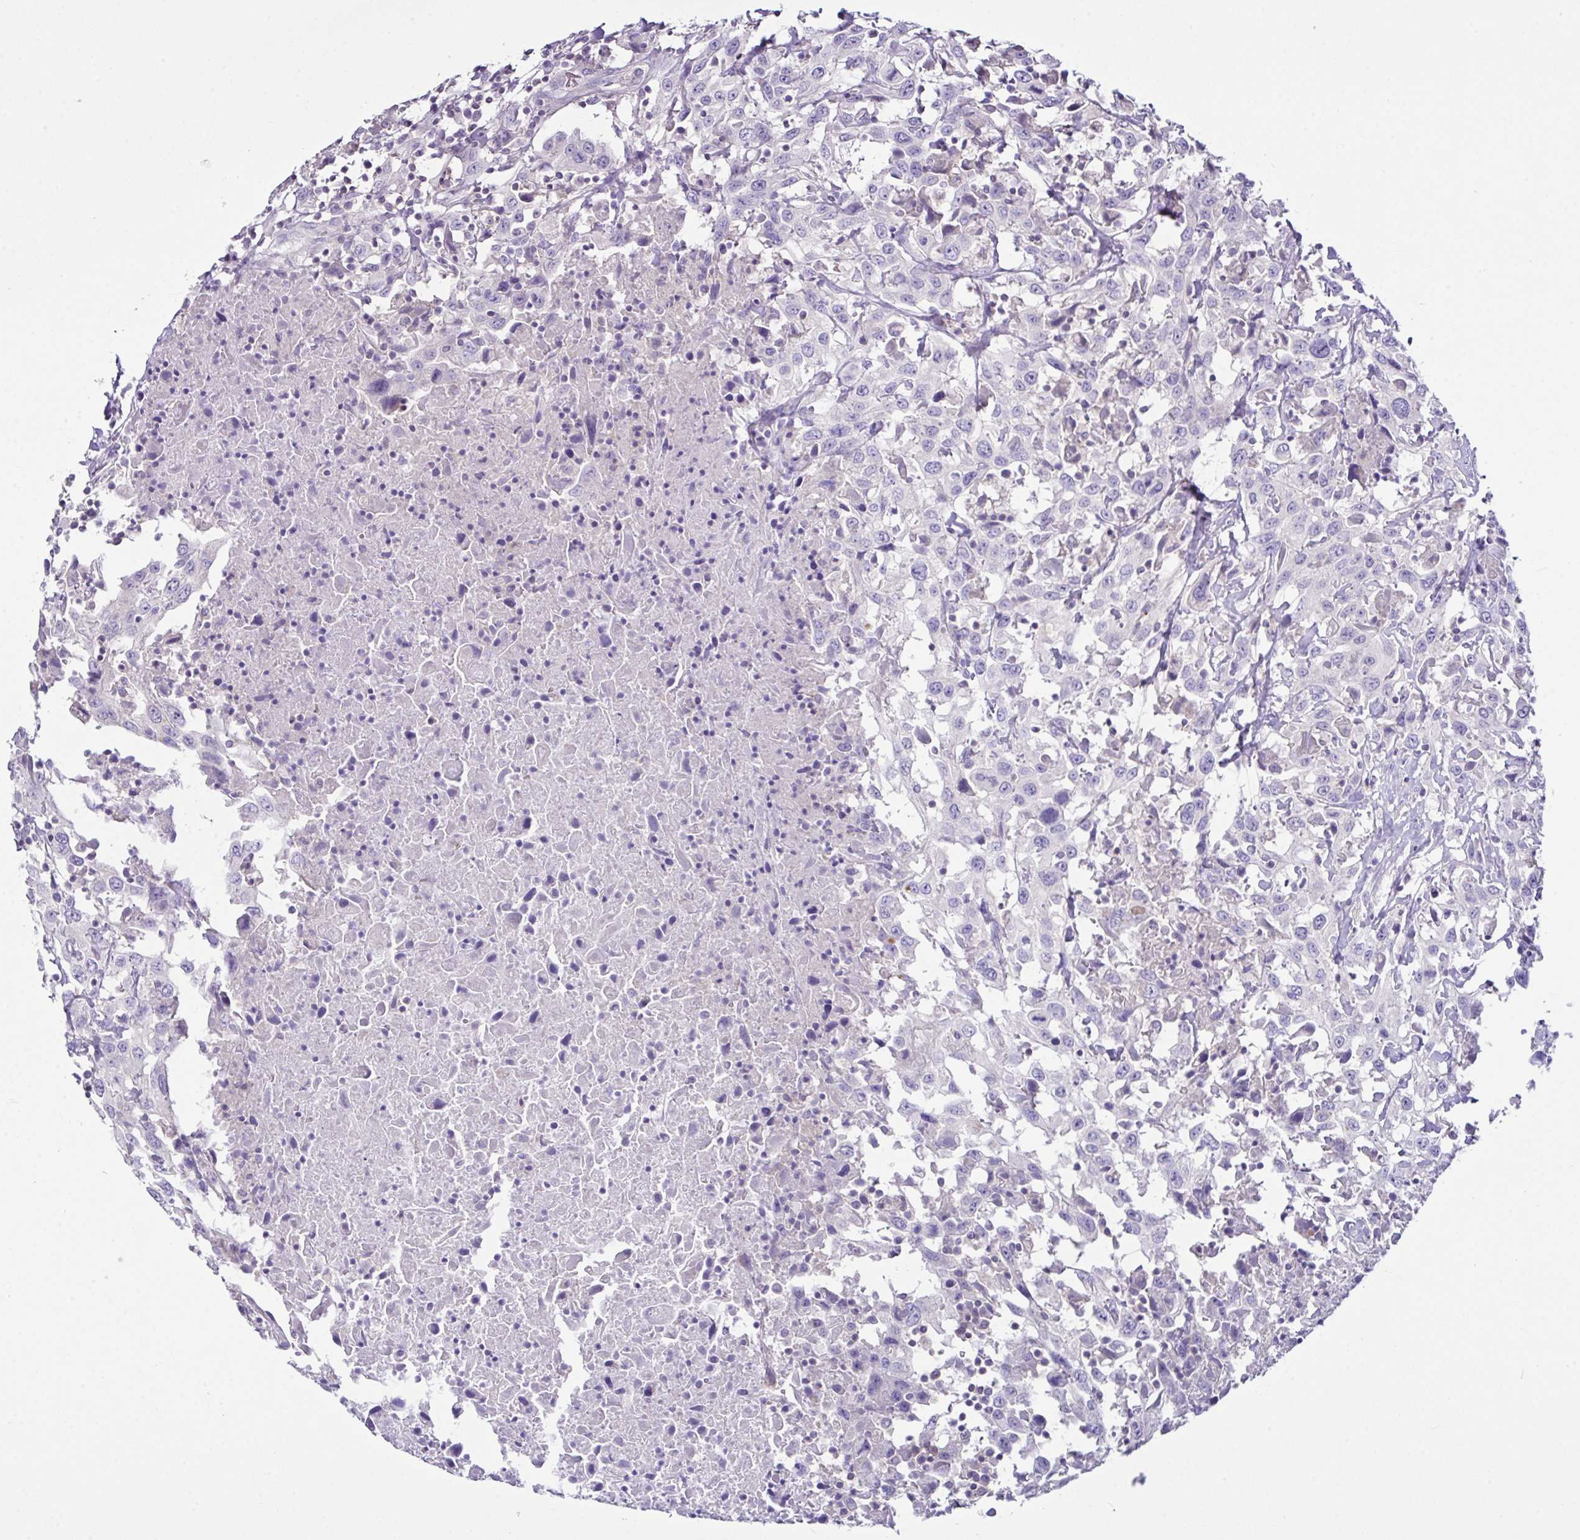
{"staining": {"intensity": "negative", "quantity": "none", "location": "none"}, "tissue": "urothelial cancer", "cell_type": "Tumor cells", "image_type": "cancer", "snomed": [{"axis": "morphology", "description": "Urothelial carcinoma, High grade"}, {"axis": "topography", "description": "Urinary bladder"}], "caption": "Urothelial cancer was stained to show a protein in brown. There is no significant positivity in tumor cells.", "gene": "D2HGDH", "patient": {"sex": "male", "age": 61}}